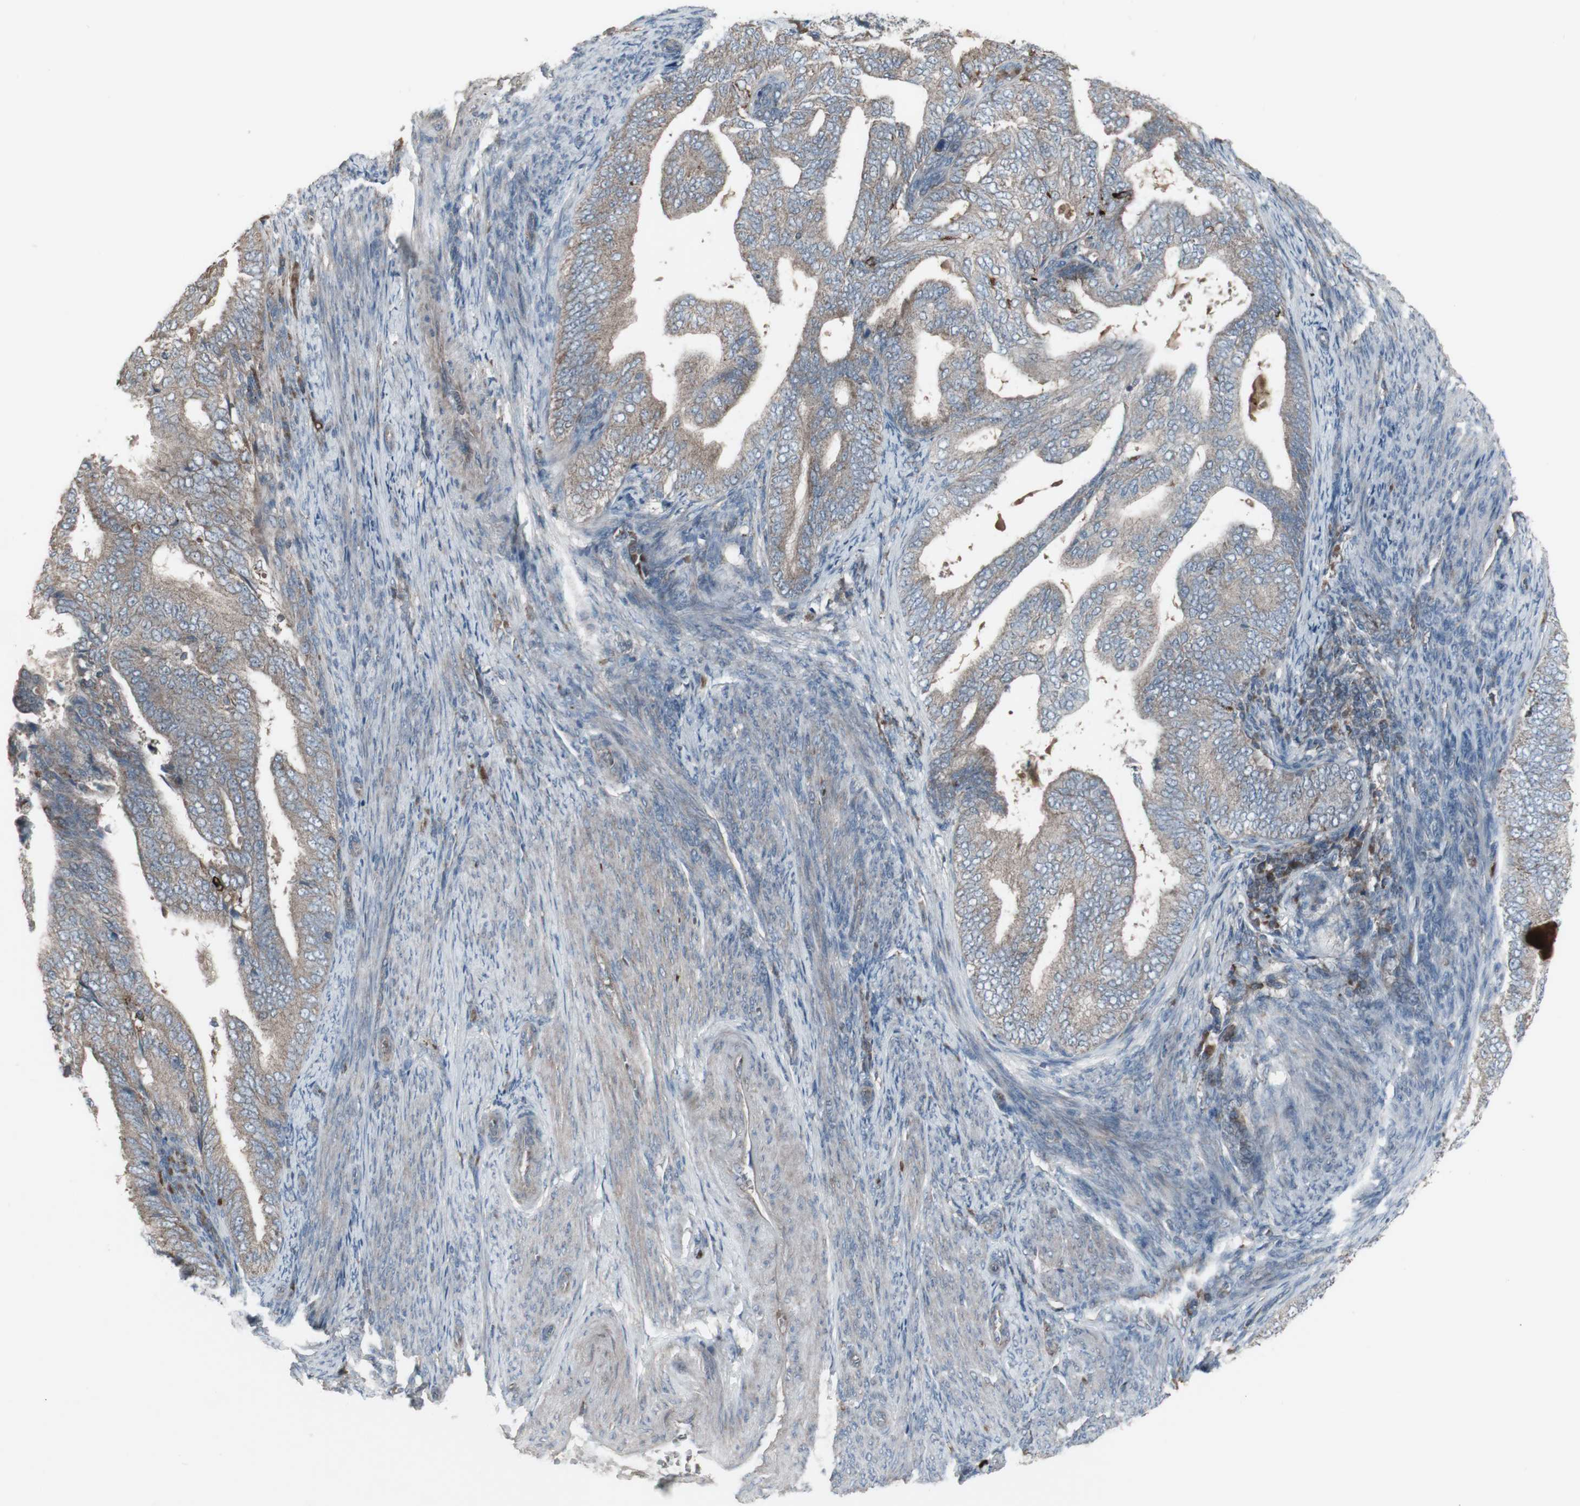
{"staining": {"intensity": "negative", "quantity": "none", "location": "none"}, "tissue": "endometrial cancer", "cell_type": "Tumor cells", "image_type": "cancer", "snomed": [{"axis": "morphology", "description": "Adenocarcinoma, NOS"}, {"axis": "topography", "description": "Endometrium"}], "caption": "Tumor cells are negative for protein expression in human endometrial cancer.", "gene": "SHC1", "patient": {"sex": "female", "age": 58}}